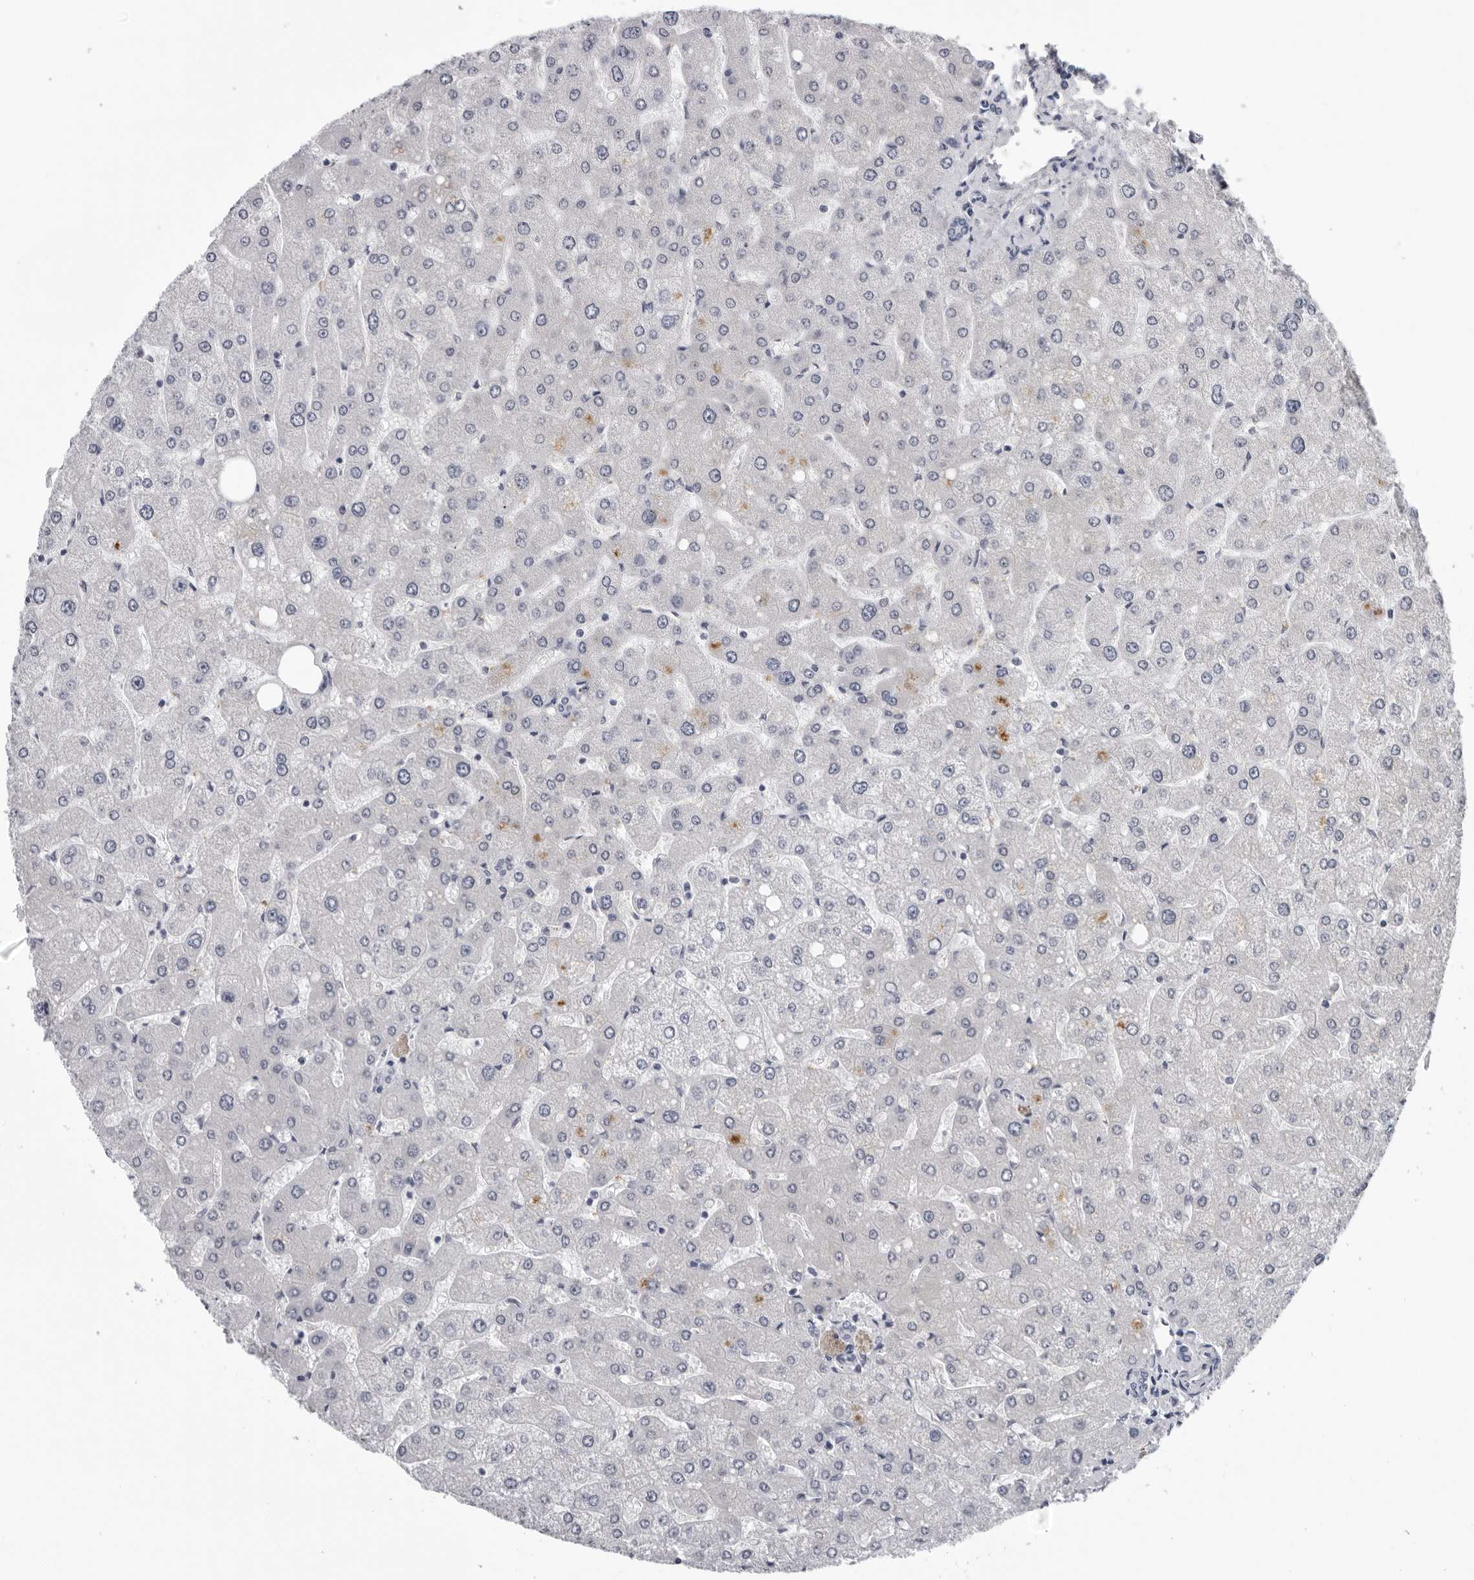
{"staining": {"intensity": "negative", "quantity": "none", "location": "none"}, "tissue": "liver", "cell_type": "Cholangiocytes", "image_type": "normal", "snomed": [{"axis": "morphology", "description": "Normal tissue, NOS"}, {"axis": "topography", "description": "Liver"}], "caption": "Histopathology image shows no significant protein positivity in cholangiocytes of normal liver. (DAB IHC, high magnification).", "gene": "CPT2", "patient": {"sex": "male", "age": 55}}